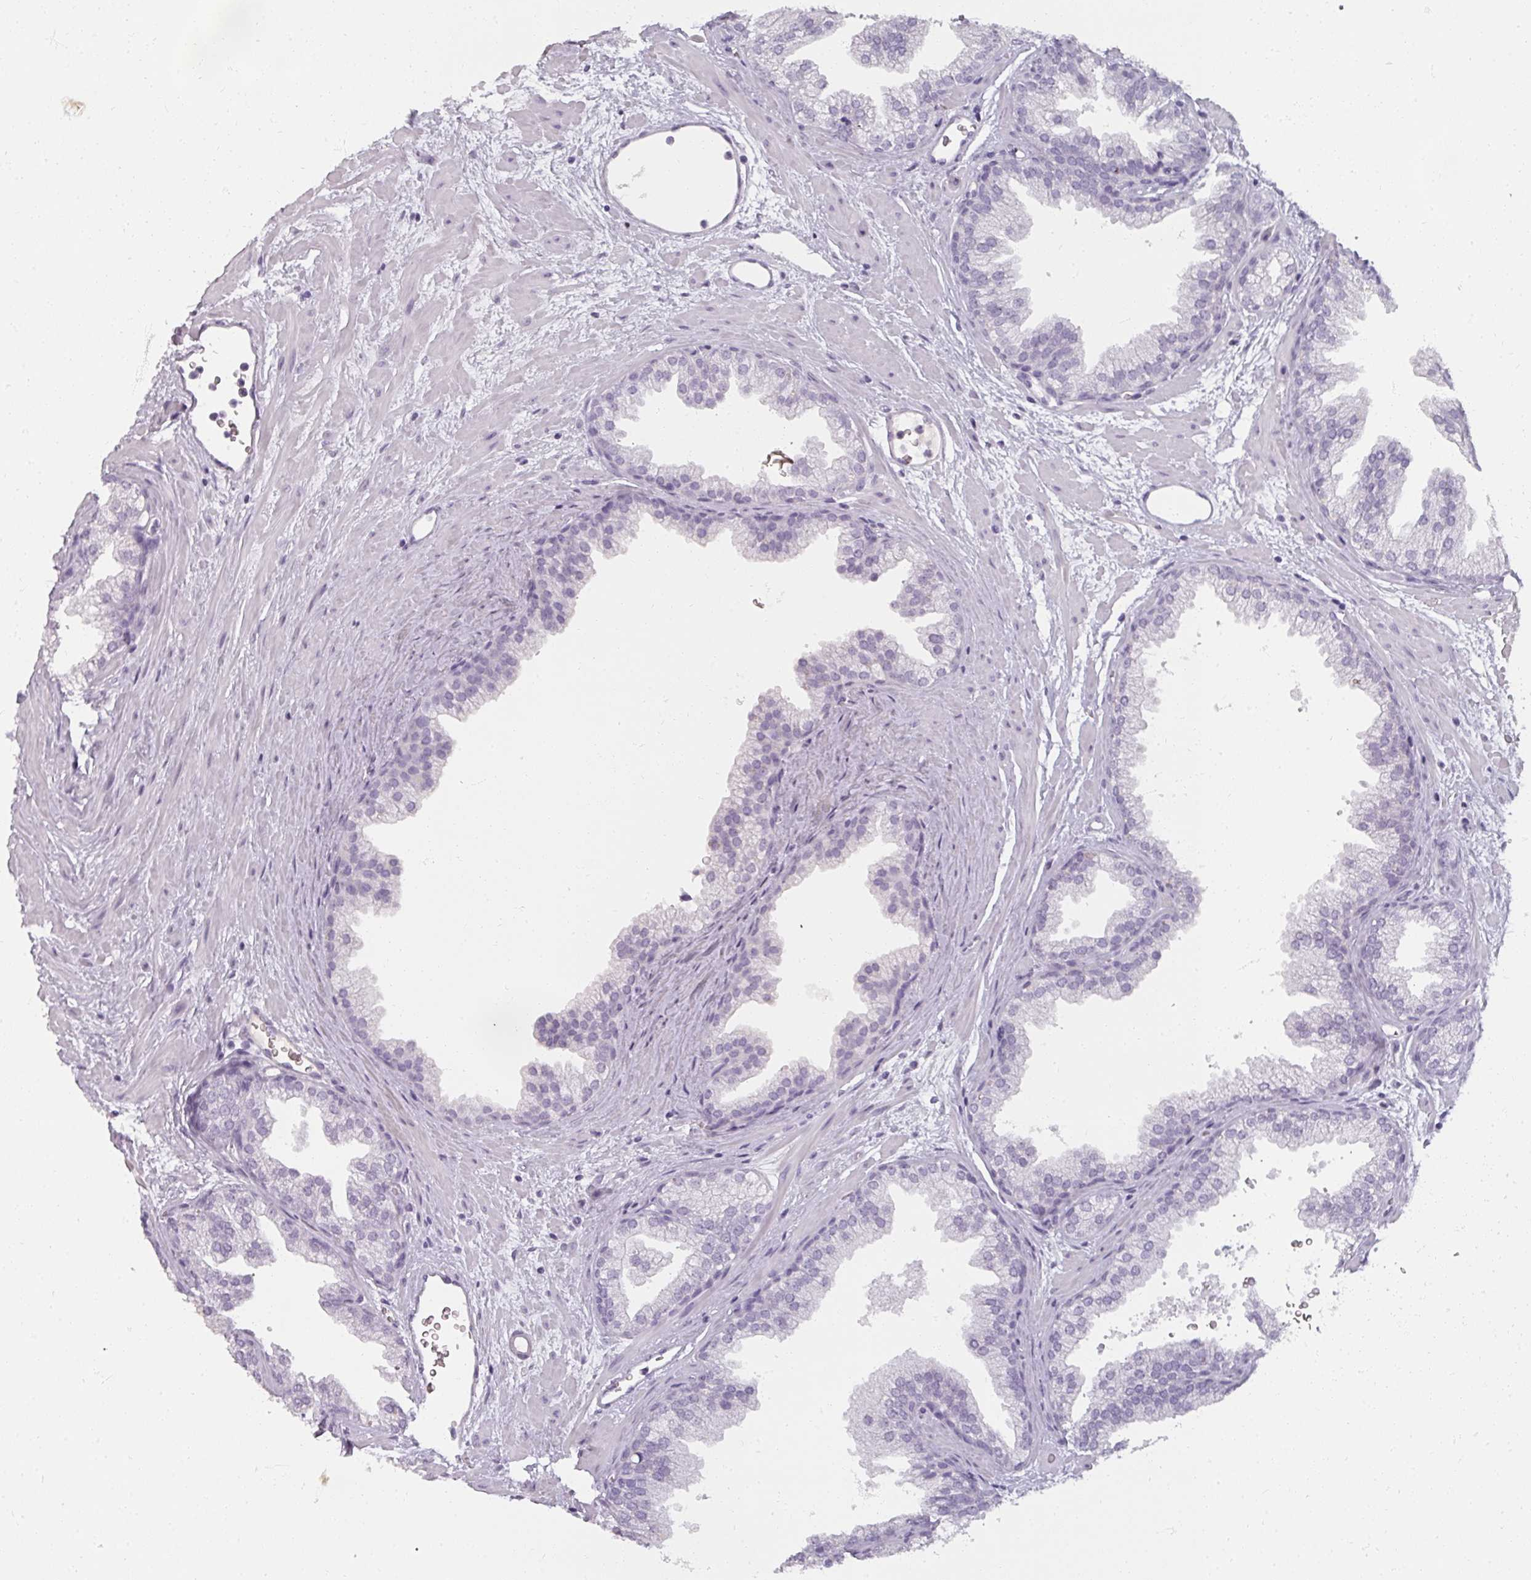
{"staining": {"intensity": "negative", "quantity": "none", "location": "none"}, "tissue": "prostate", "cell_type": "Glandular cells", "image_type": "normal", "snomed": [{"axis": "morphology", "description": "Normal tissue, NOS"}, {"axis": "topography", "description": "Prostate"}], "caption": "Glandular cells show no significant protein expression in unremarkable prostate.", "gene": "REG3A", "patient": {"sex": "male", "age": 37}}